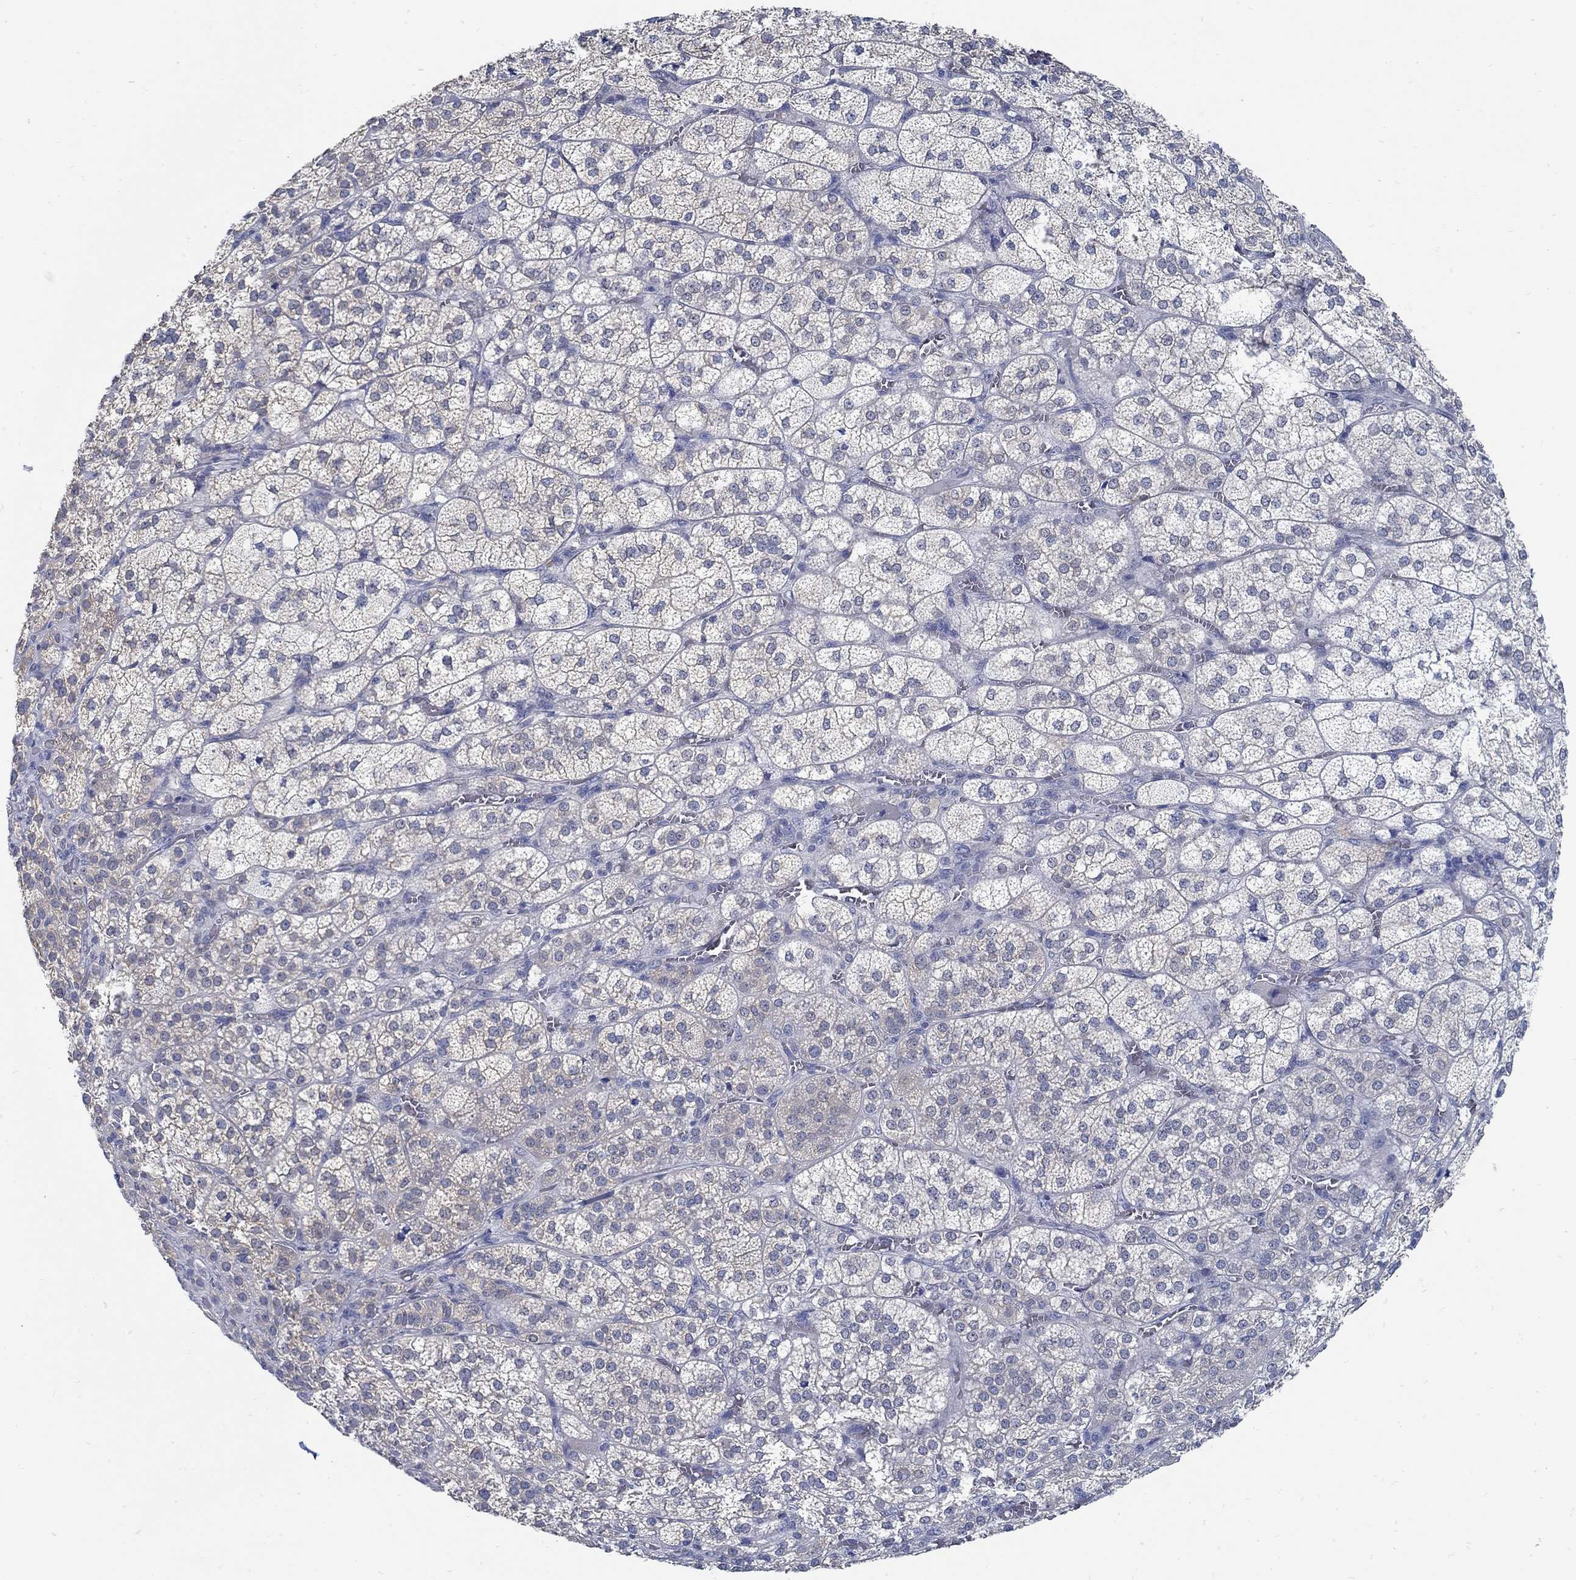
{"staining": {"intensity": "moderate", "quantity": "<25%", "location": "cytoplasmic/membranous"}, "tissue": "adrenal gland", "cell_type": "Glandular cells", "image_type": "normal", "snomed": [{"axis": "morphology", "description": "Normal tissue, NOS"}, {"axis": "topography", "description": "Adrenal gland"}], "caption": "The photomicrograph displays a brown stain indicating the presence of a protein in the cytoplasmic/membranous of glandular cells in adrenal gland. Nuclei are stained in blue.", "gene": "PCDH11X", "patient": {"sex": "female", "age": 60}}